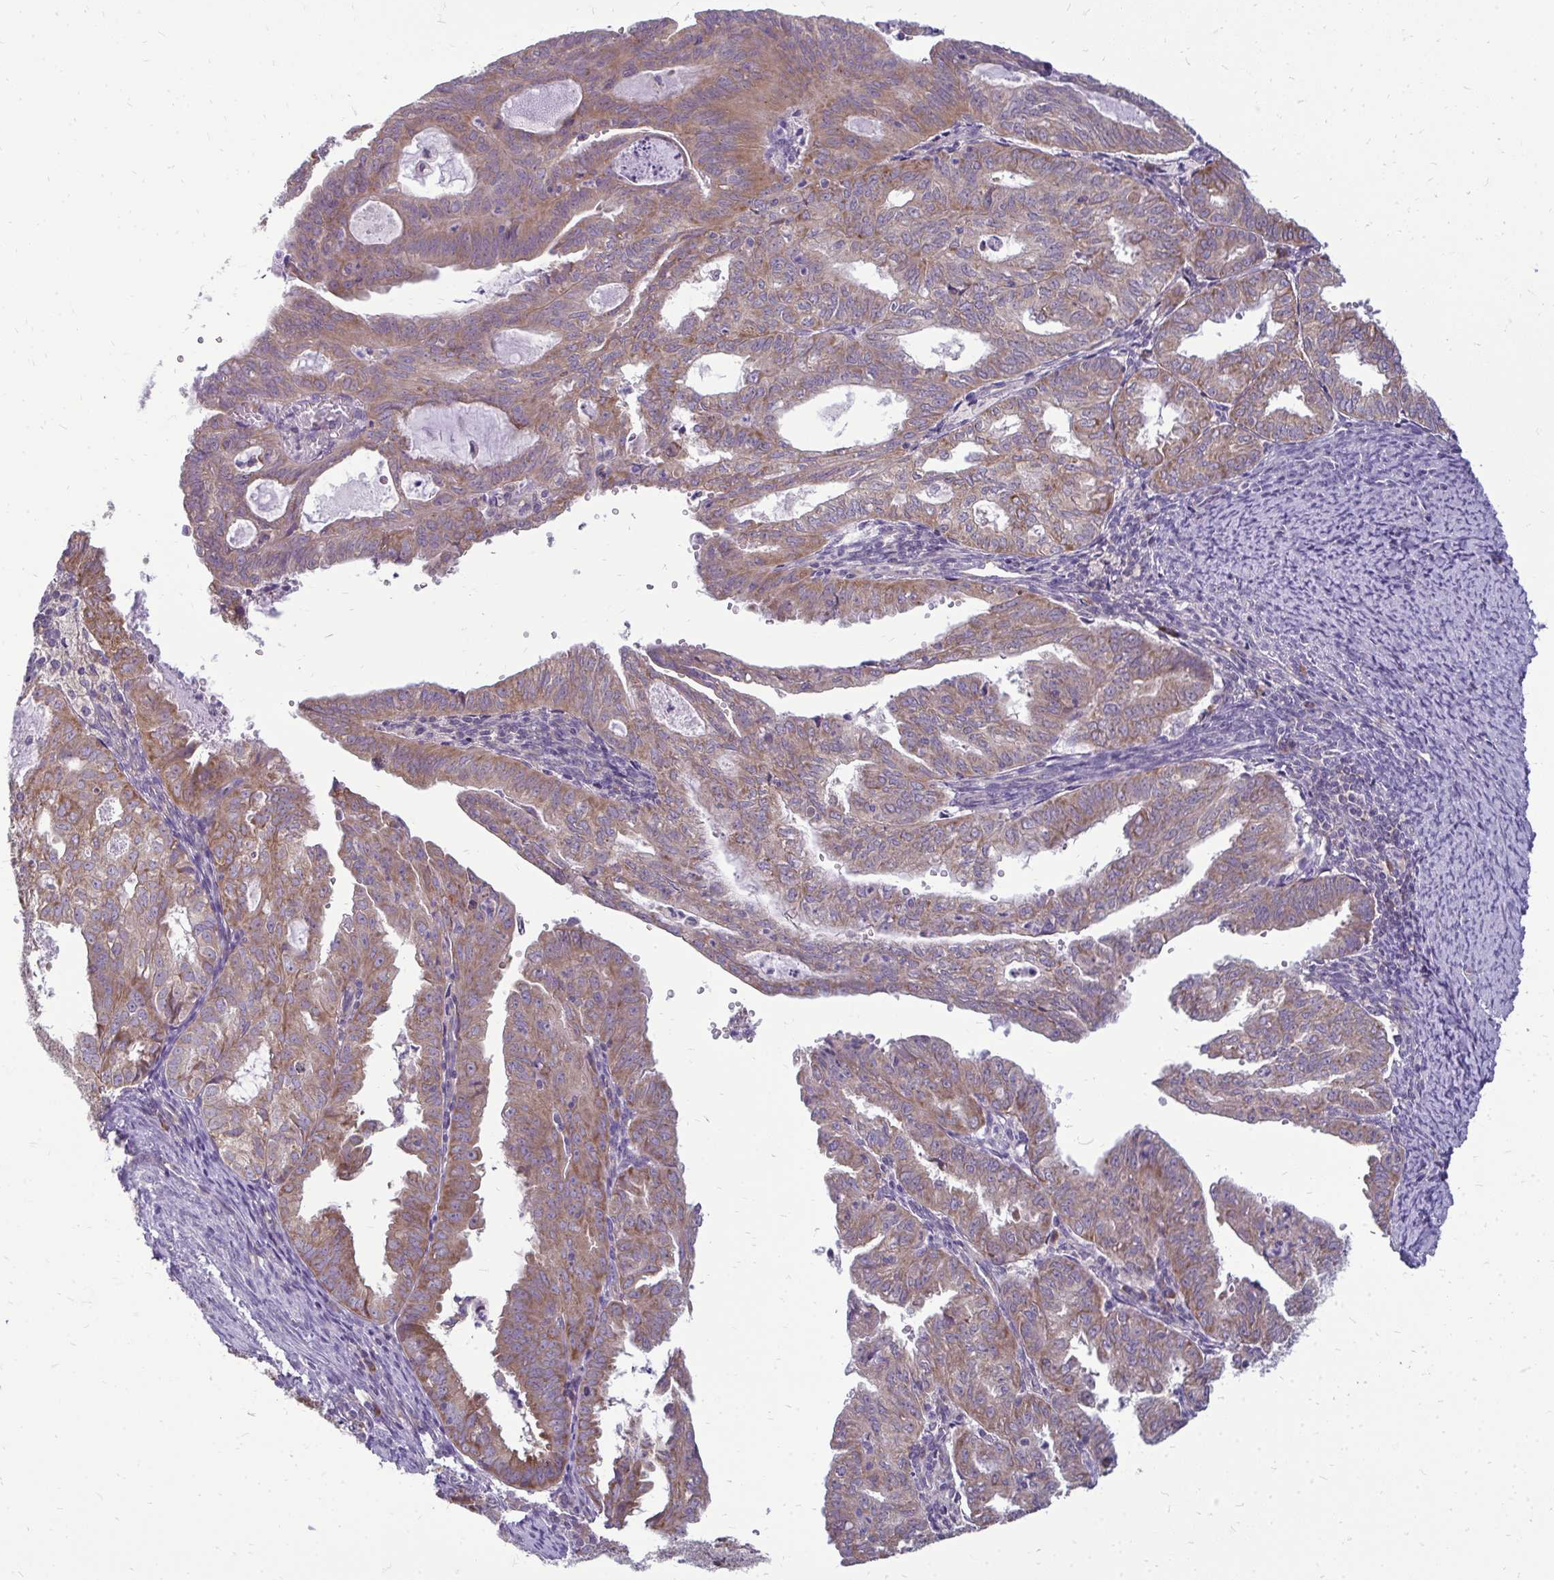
{"staining": {"intensity": "moderate", "quantity": ">75%", "location": "cytoplasmic/membranous"}, "tissue": "endometrial cancer", "cell_type": "Tumor cells", "image_type": "cancer", "snomed": [{"axis": "morphology", "description": "Adenocarcinoma, NOS"}, {"axis": "topography", "description": "Endometrium"}], "caption": "DAB (3,3'-diaminobenzidine) immunohistochemical staining of human endometrial cancer (adenocarcinoma) shows moderate cytoplasmic/membranous protein staining in about >75% of tumor cells.", "gene": "RPLP2", "patient": {"sex": "female", "age": 70}}